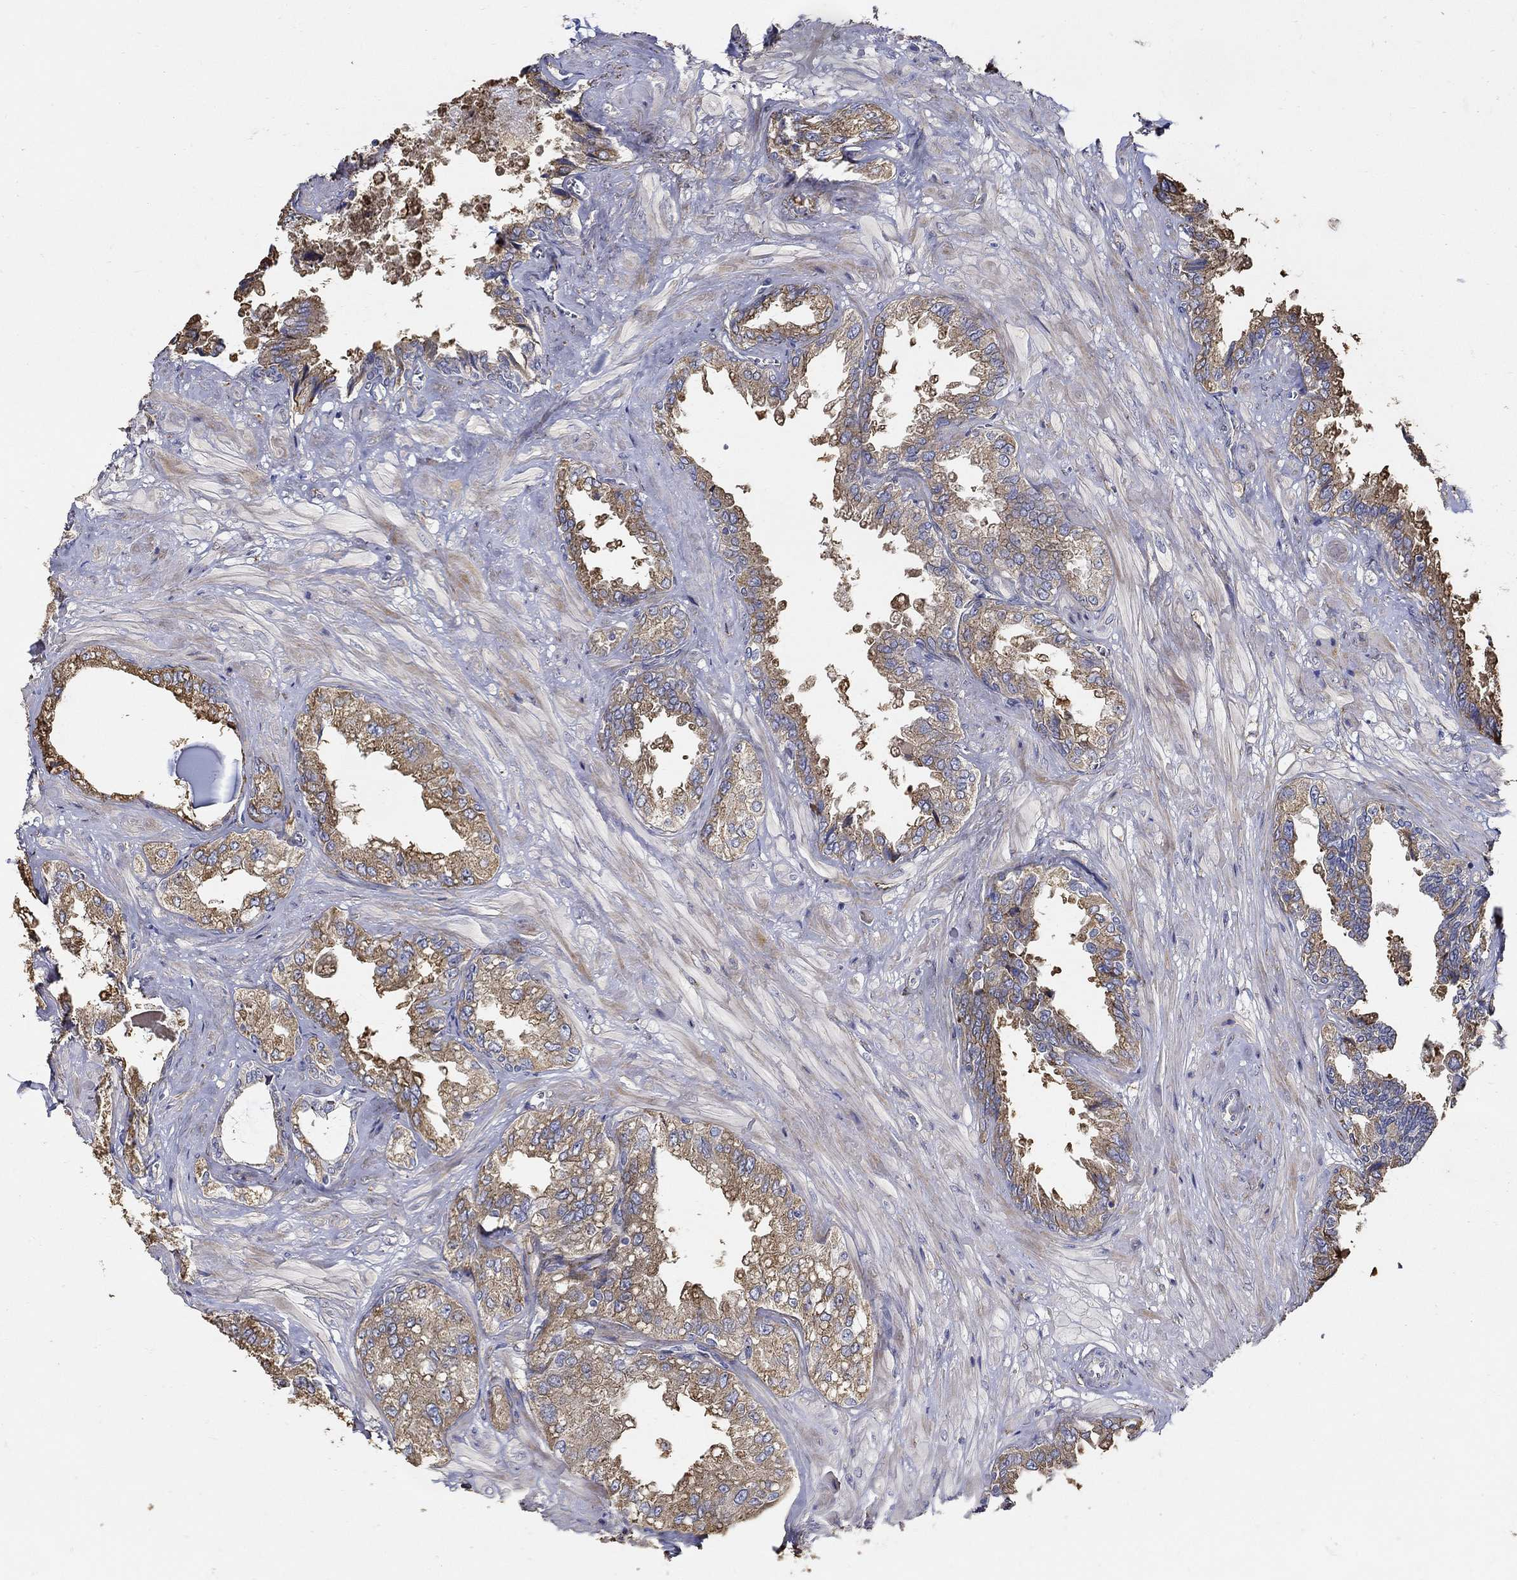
{"staining": {"intensity": "moderate", "quantity": ">75%", "location": "cytoplasmic/membranous"}, "tissue": "seminal vesicle", "cell_type": "Glandular cells", "image_type": "normal", "snomed": [{"axis": "morphology", "description": "Normal tissue, NOS"}, {"axis": "topography", "description": "Seminal veicle"}], "caption": "Immunohistochemistry image of normal human seminal vesicle stained for a protein (brown), which displays medium levels of moderate cytoplasmic/membranous positivity in about >75% of glandular cells.", "gene": "EMILIN3", "patient": {"sex": "male", "age": 67}}